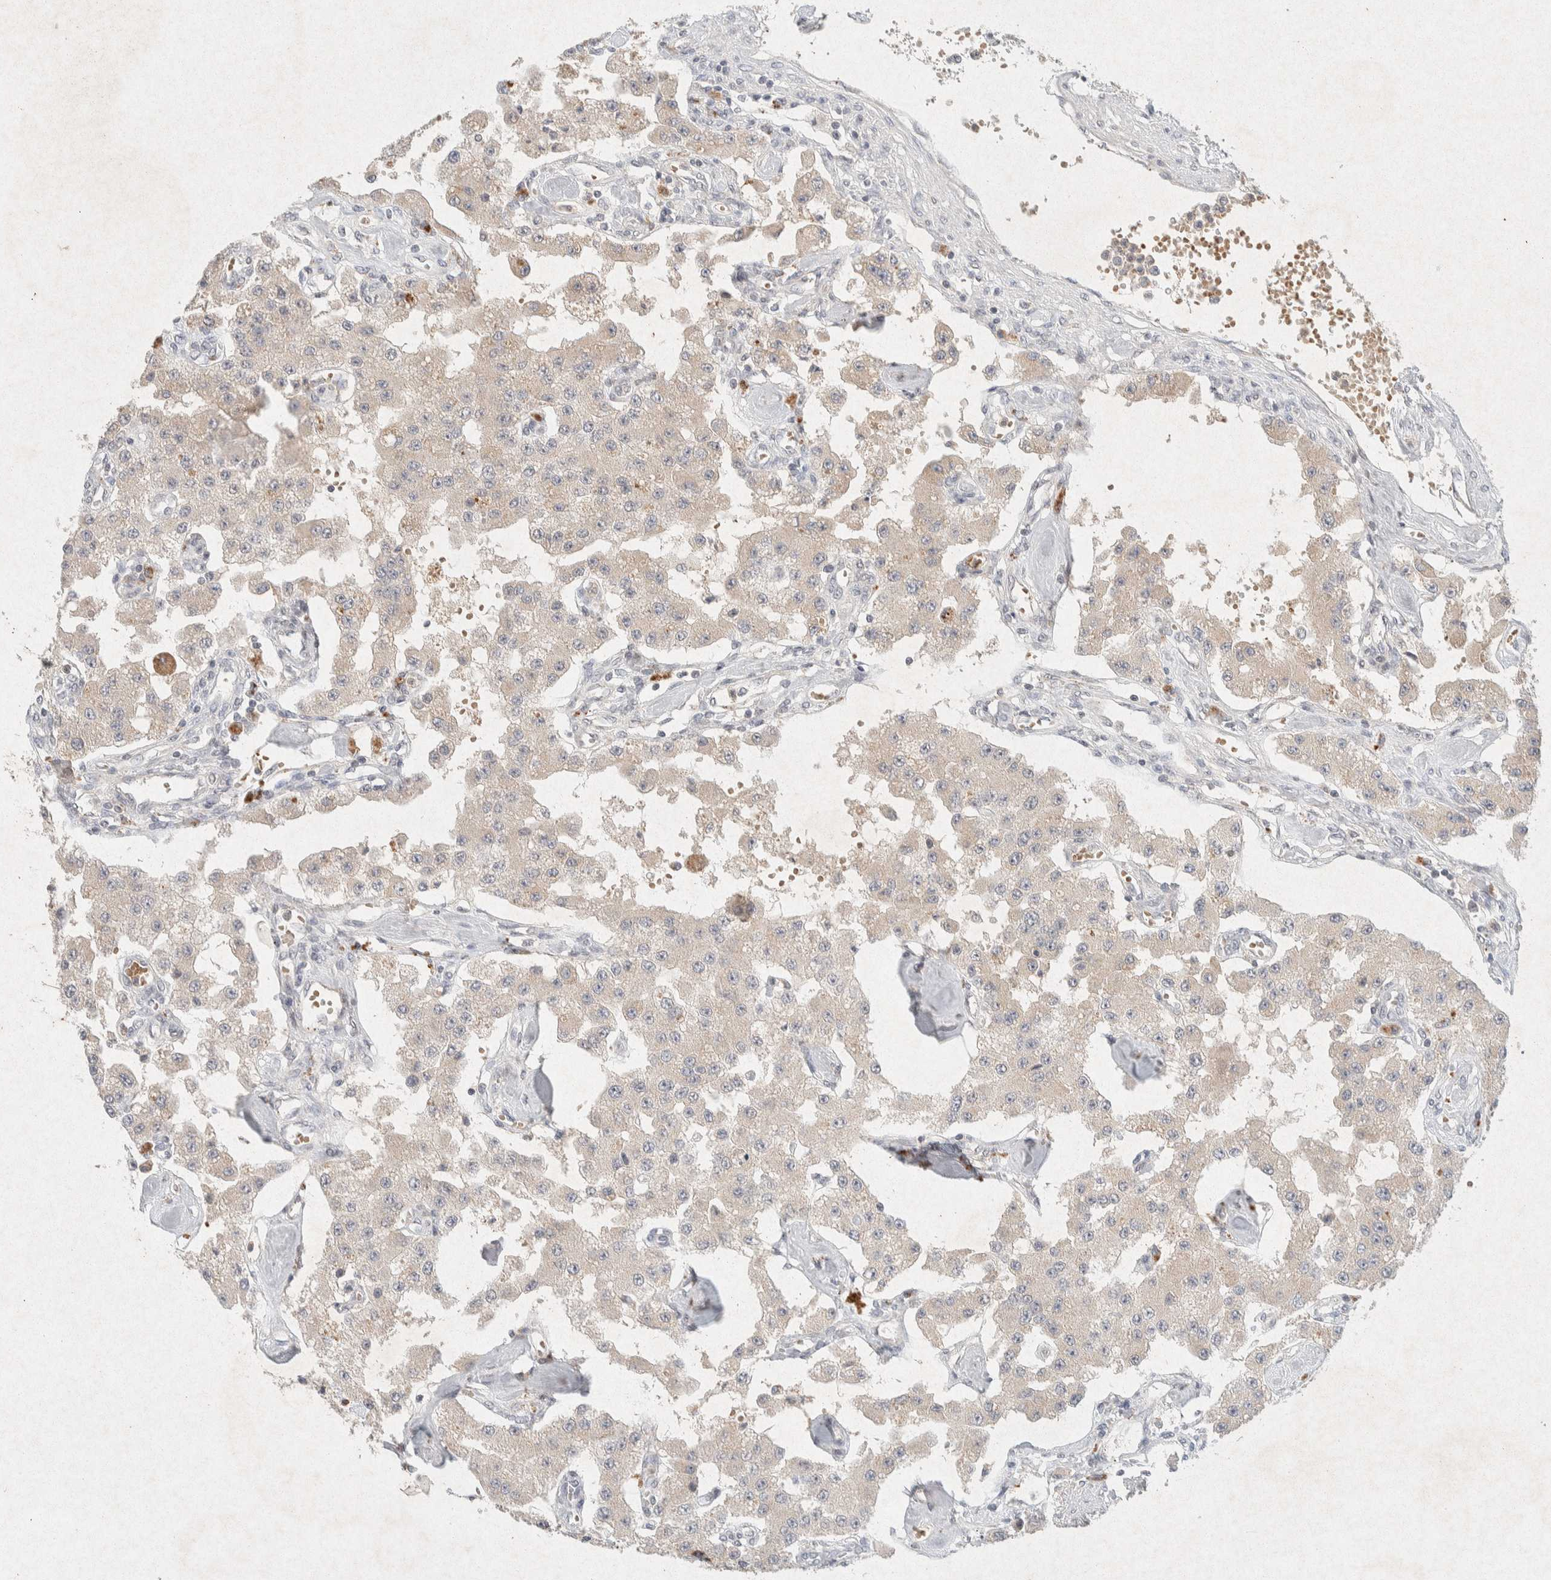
{"staining": {"intensity": "negative", "quantity": "none", "location": "none"}, "tissue": "carcinoid", "cell_type": "Tumor cells", "image_type": "cancer", "snomed": [{"axis": "morphology", "description": "Carcinoid, malignant, NOS"}, {"axis": "topography", "description": "Pancreas"}], "caption": "Tumor cells show no significant protein positivity in carcinoid. (DAB (3,3'-diaminobenzidine) immunohistochemistry with hematoxylin counter stain).", "gene": "GNAI1", "patient": {"sex": "male", "age": 41}}